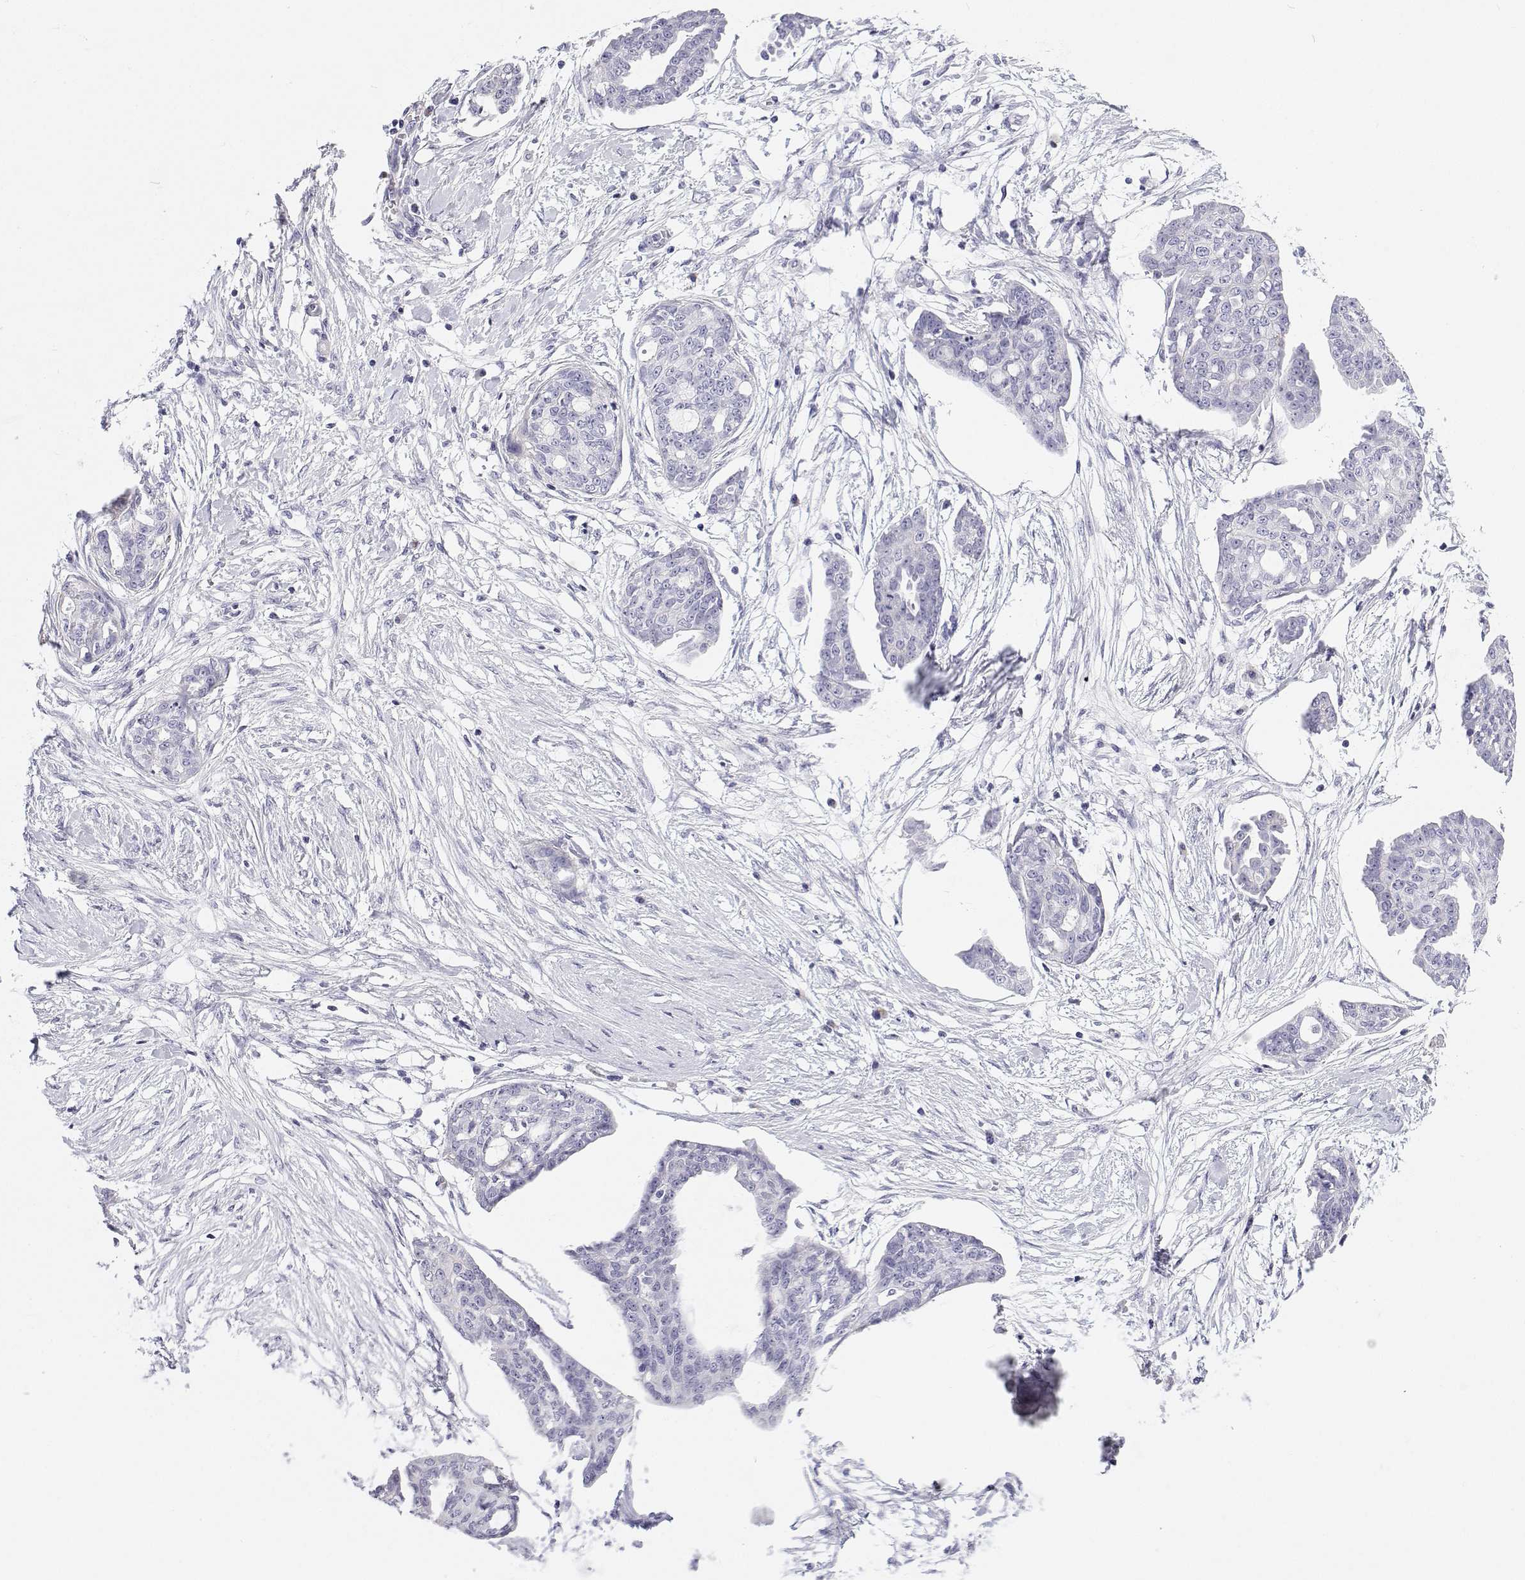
{"staining": {"intensity": "negative", "quantity": "none", "location": "none"}, "tissue": "ovarian cancer", "cell_type": "Tumor cells", "image_type": "cancer", "snomed": [{"axis": "morphology", "description": "Cystadenocarcinoma, serous, NOS"}, {"axis": "topography", "description": "Ovary"}], "caption": "This is a image of IHC staining of ovarian cancer, which shows no positivity in tumor cells.", "gene": "BHMT", "patient": {"sex": "female", "age": 71}}